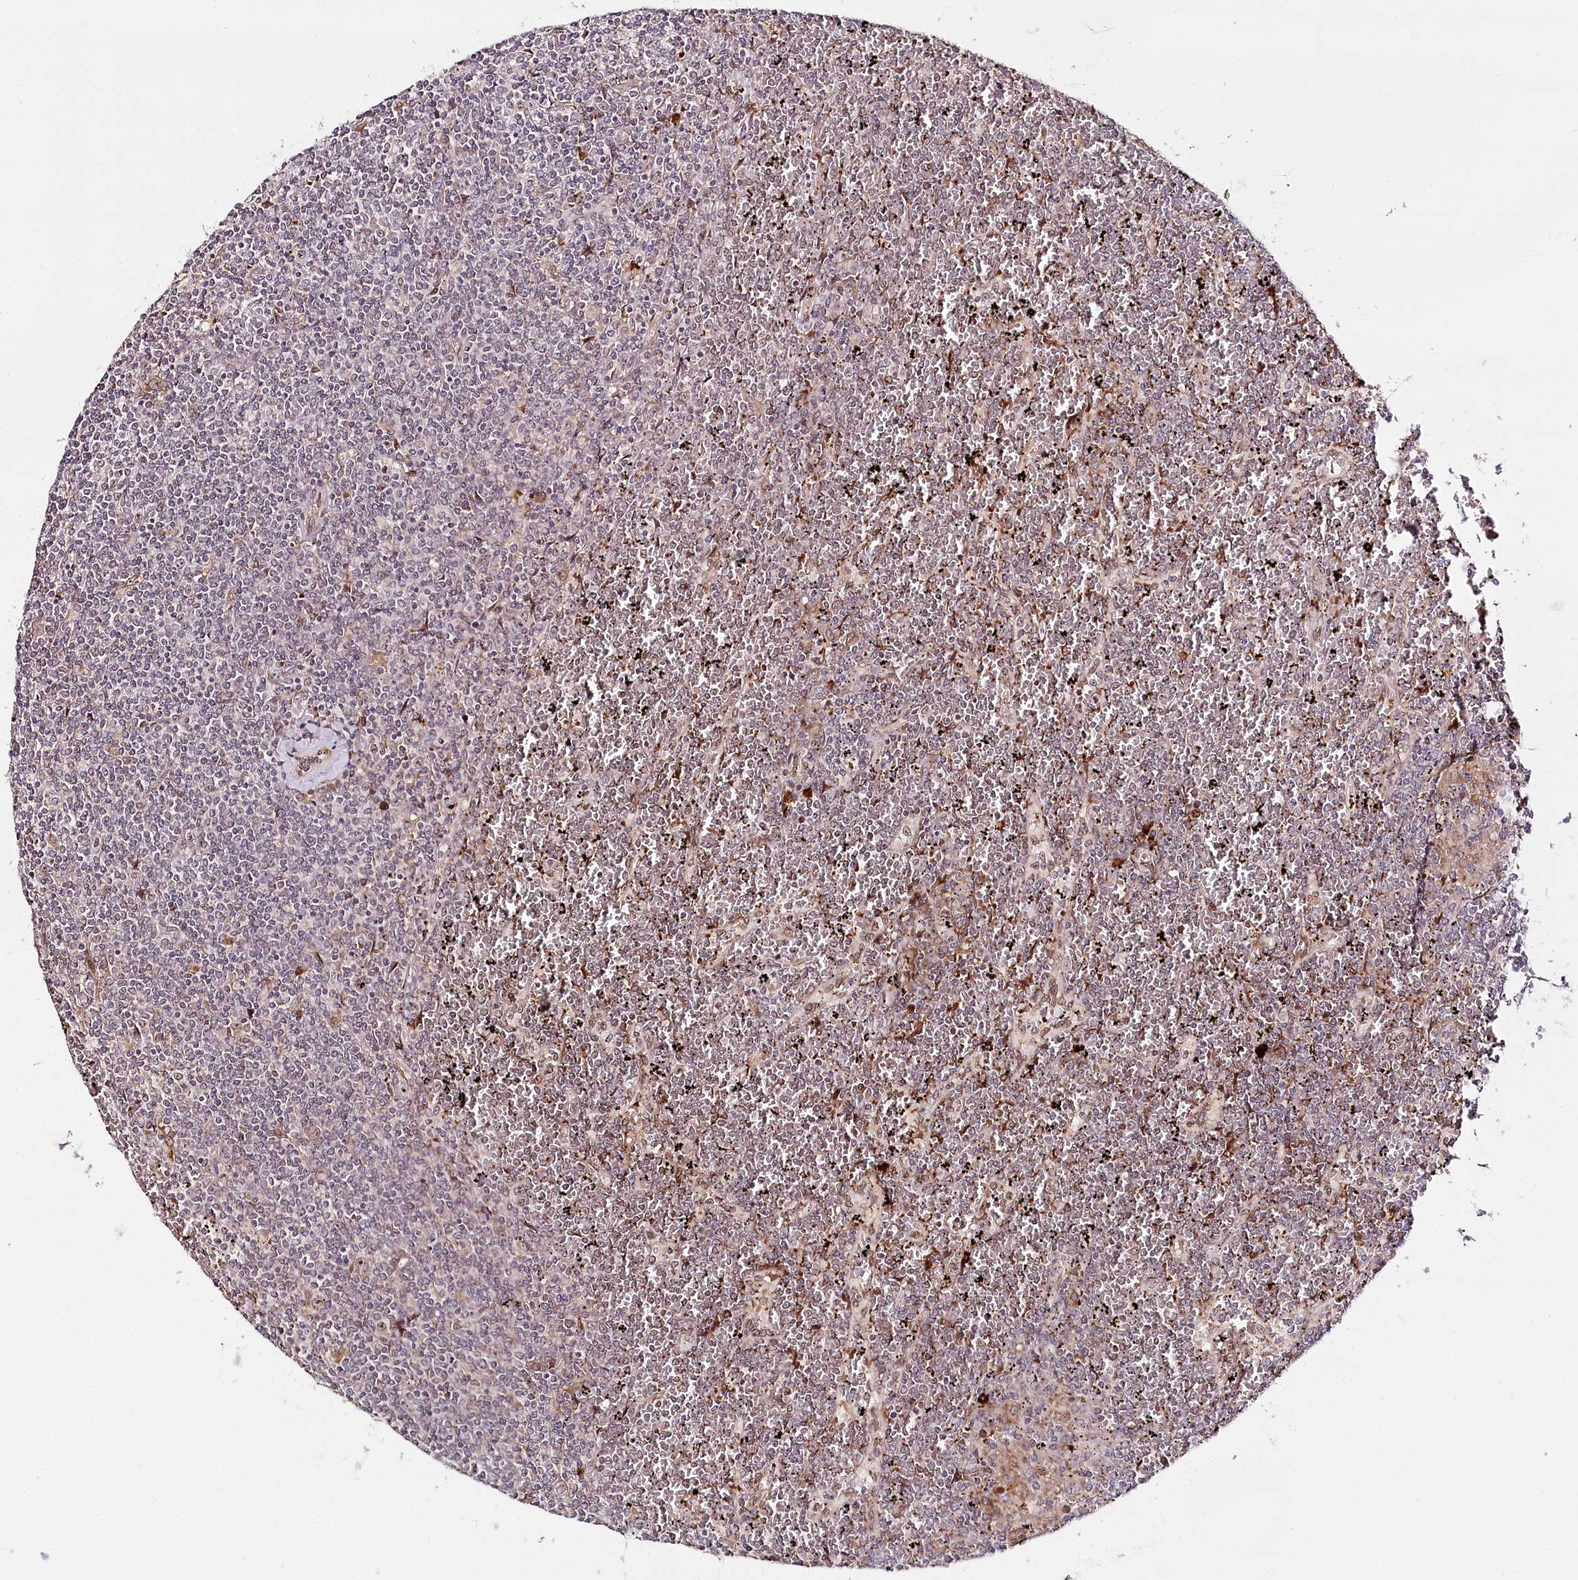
{"staining": {"intensity": "negative", "quantity": "none", "location": "none"}, "tissue": "lymphoma", "cell_type": "Tumor cells", "image_type": "cancer", "snomed": [{"axis": "morphology", "description": "Malignant lymphoma, non-Hodgkin's type, Low grade"}, {"axis": "topography", "description": "Spleen"}], "caption": "A high-resolution image shows immunohistochemistry (IHC) staining of low-grade malignant lymphoma, non-Hodgkin's type, which demonstrates no significant expression in tumor cells.", "gene": "WDR36", "patient": {"sex": "female", "age": 19}}